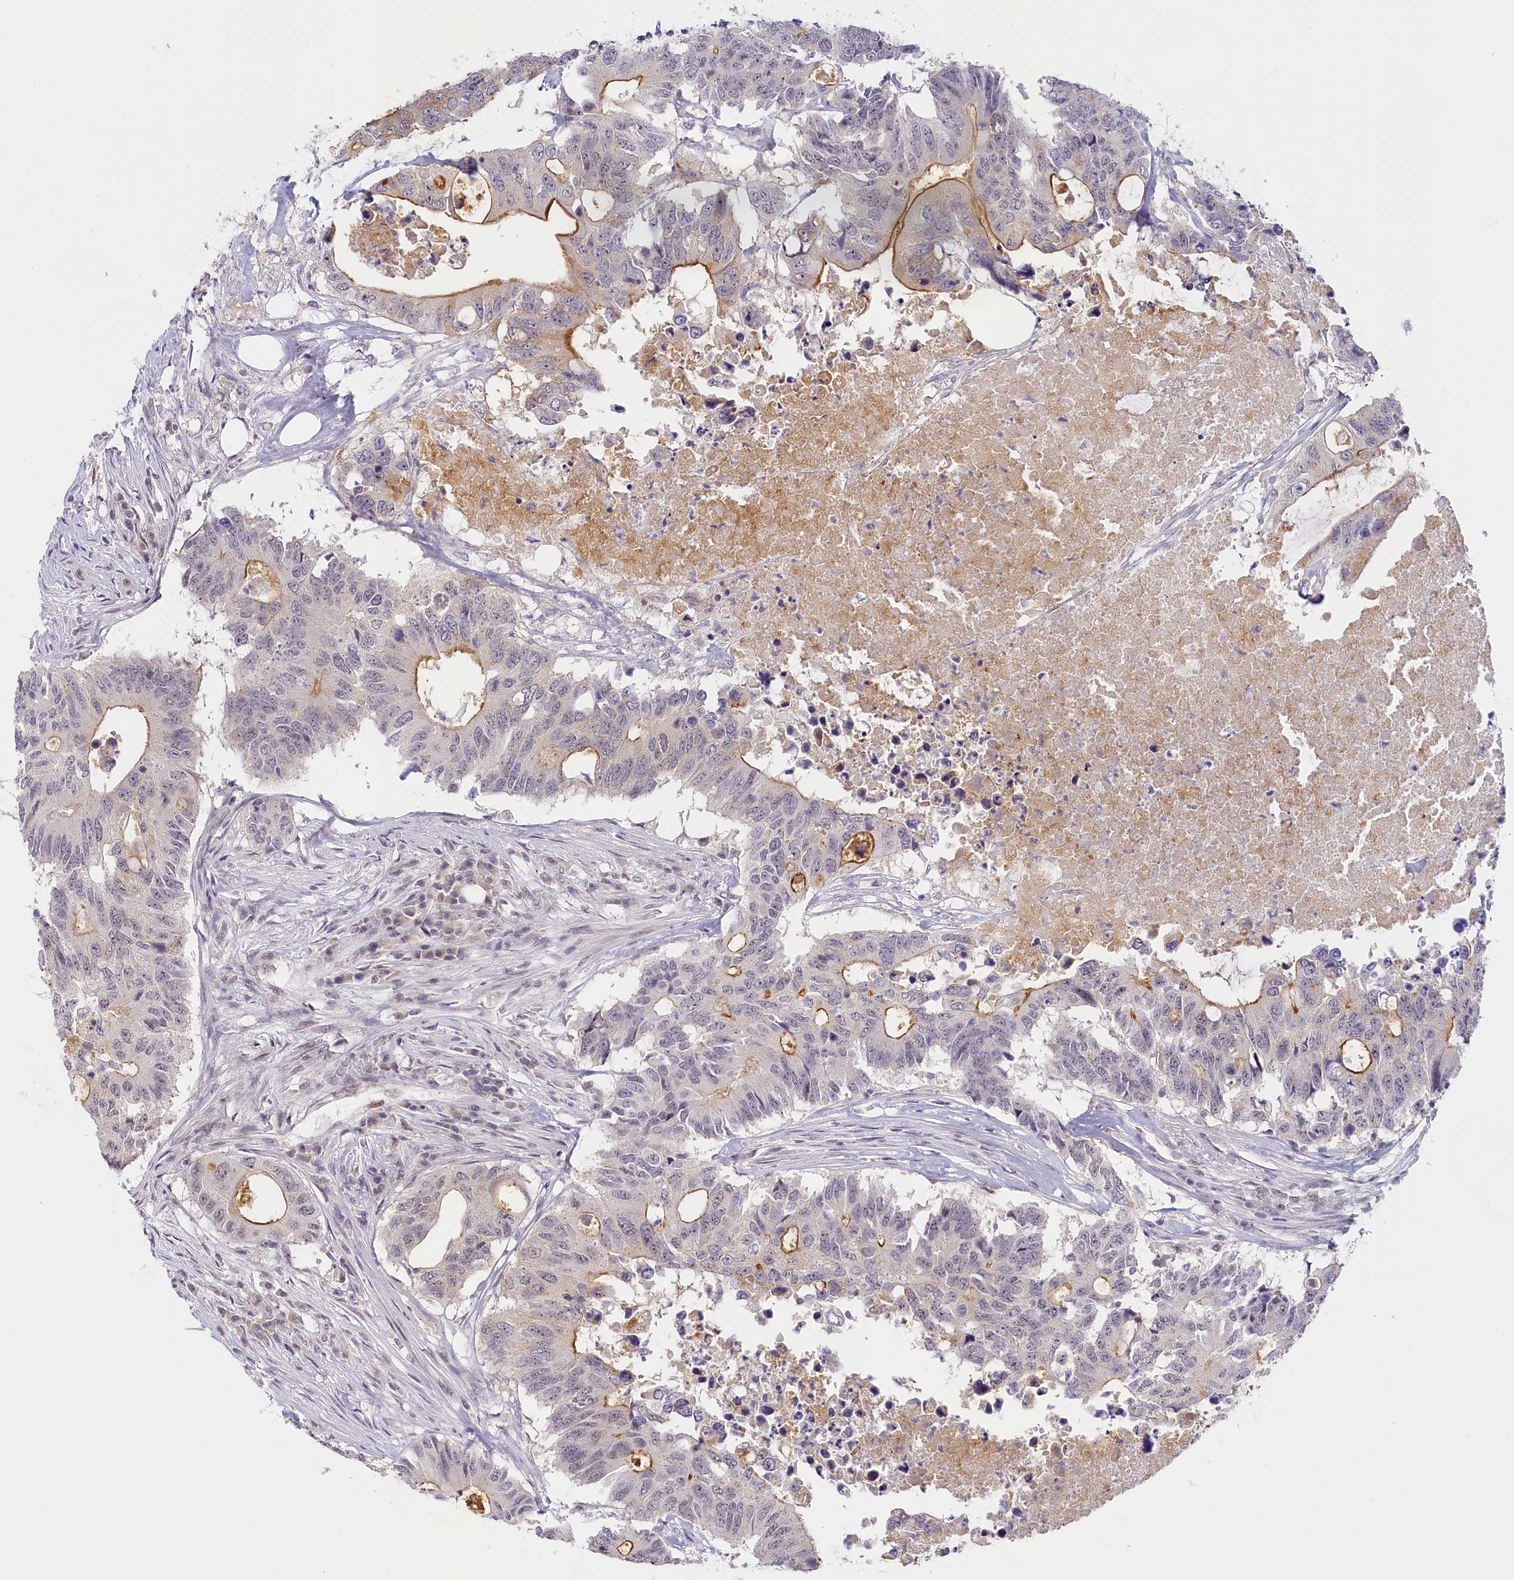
{"staining": {"intensity": "strong", "quantity": "<25%", "location": "cytoplasmic/membranous"}, "tissue": "colorectal cancer", "cell_type": "Tumor cells", "image_type": "cancer", "snomed": [{"axis": "morphology", "description": "Adenocarcinoma, NOS"}, {"axis": "topography", "description": "Colon"}], "caption": "A micrograph showing strong cytoplasmic/membranous expression in about <25% of tumor cells in colorectal adenocarcinoma, as visualized by brown immunohistochemical staining.", "gene": "SEC31B", "patient": {"sex": "male", "age": 71}}